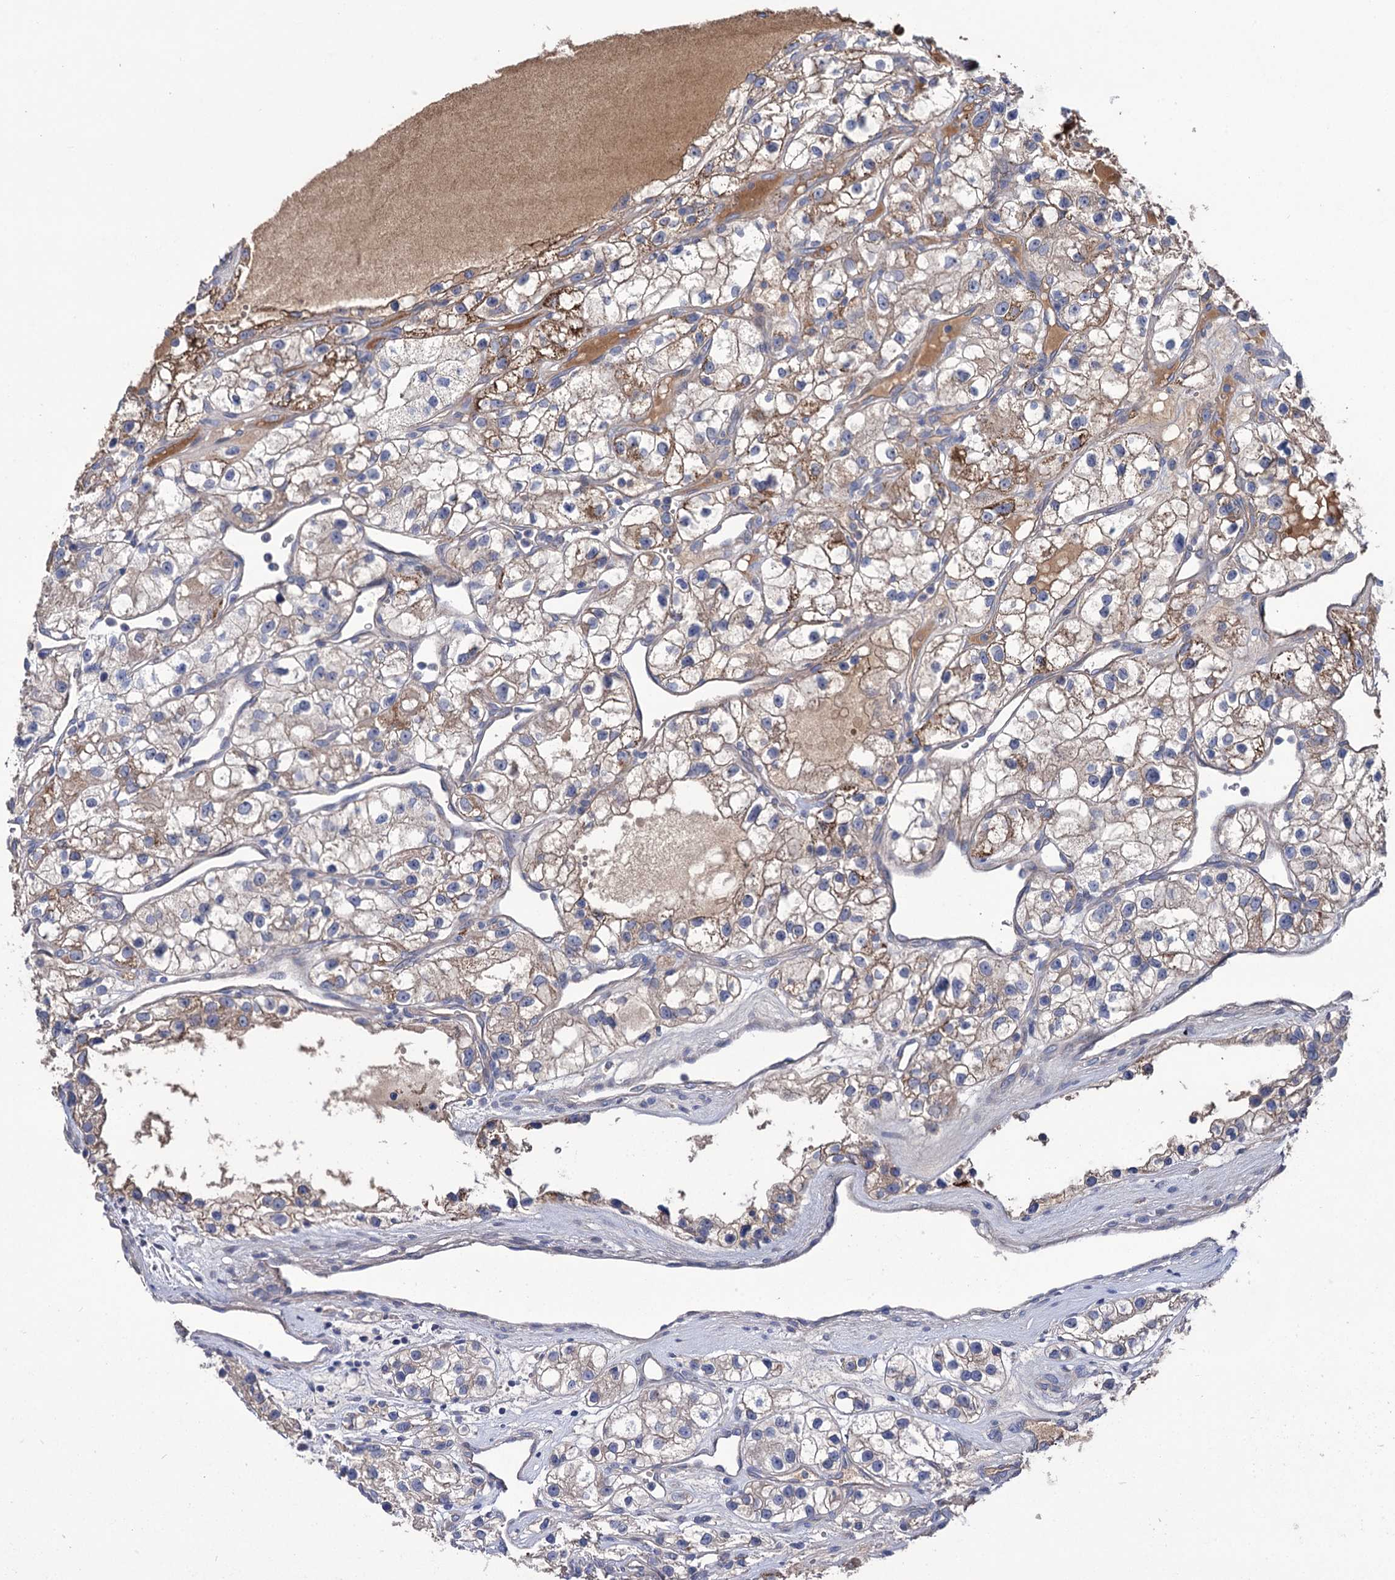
{"staining": {"intensity": "moderate", "quantity": "<25%", "location": "cytoplasmic/membranous"}, "tissue": "renal cancer", "cell_type": "Tumor cells", "image_type": "cancer", "snomed": [{"axis": "morphology", "description": "Adenocarcinoma, NOS"}, {"axis": "topography", "description": "Kidney"}], "caption": "Moderate cytoplasmic/membranous expression for a protein is identified in about <25% of tumor cells of renal cancer (adenocarcinoma) using IHC.", "gene": "PPP1R32", "patient": {"sex": "female", "age": 57}}